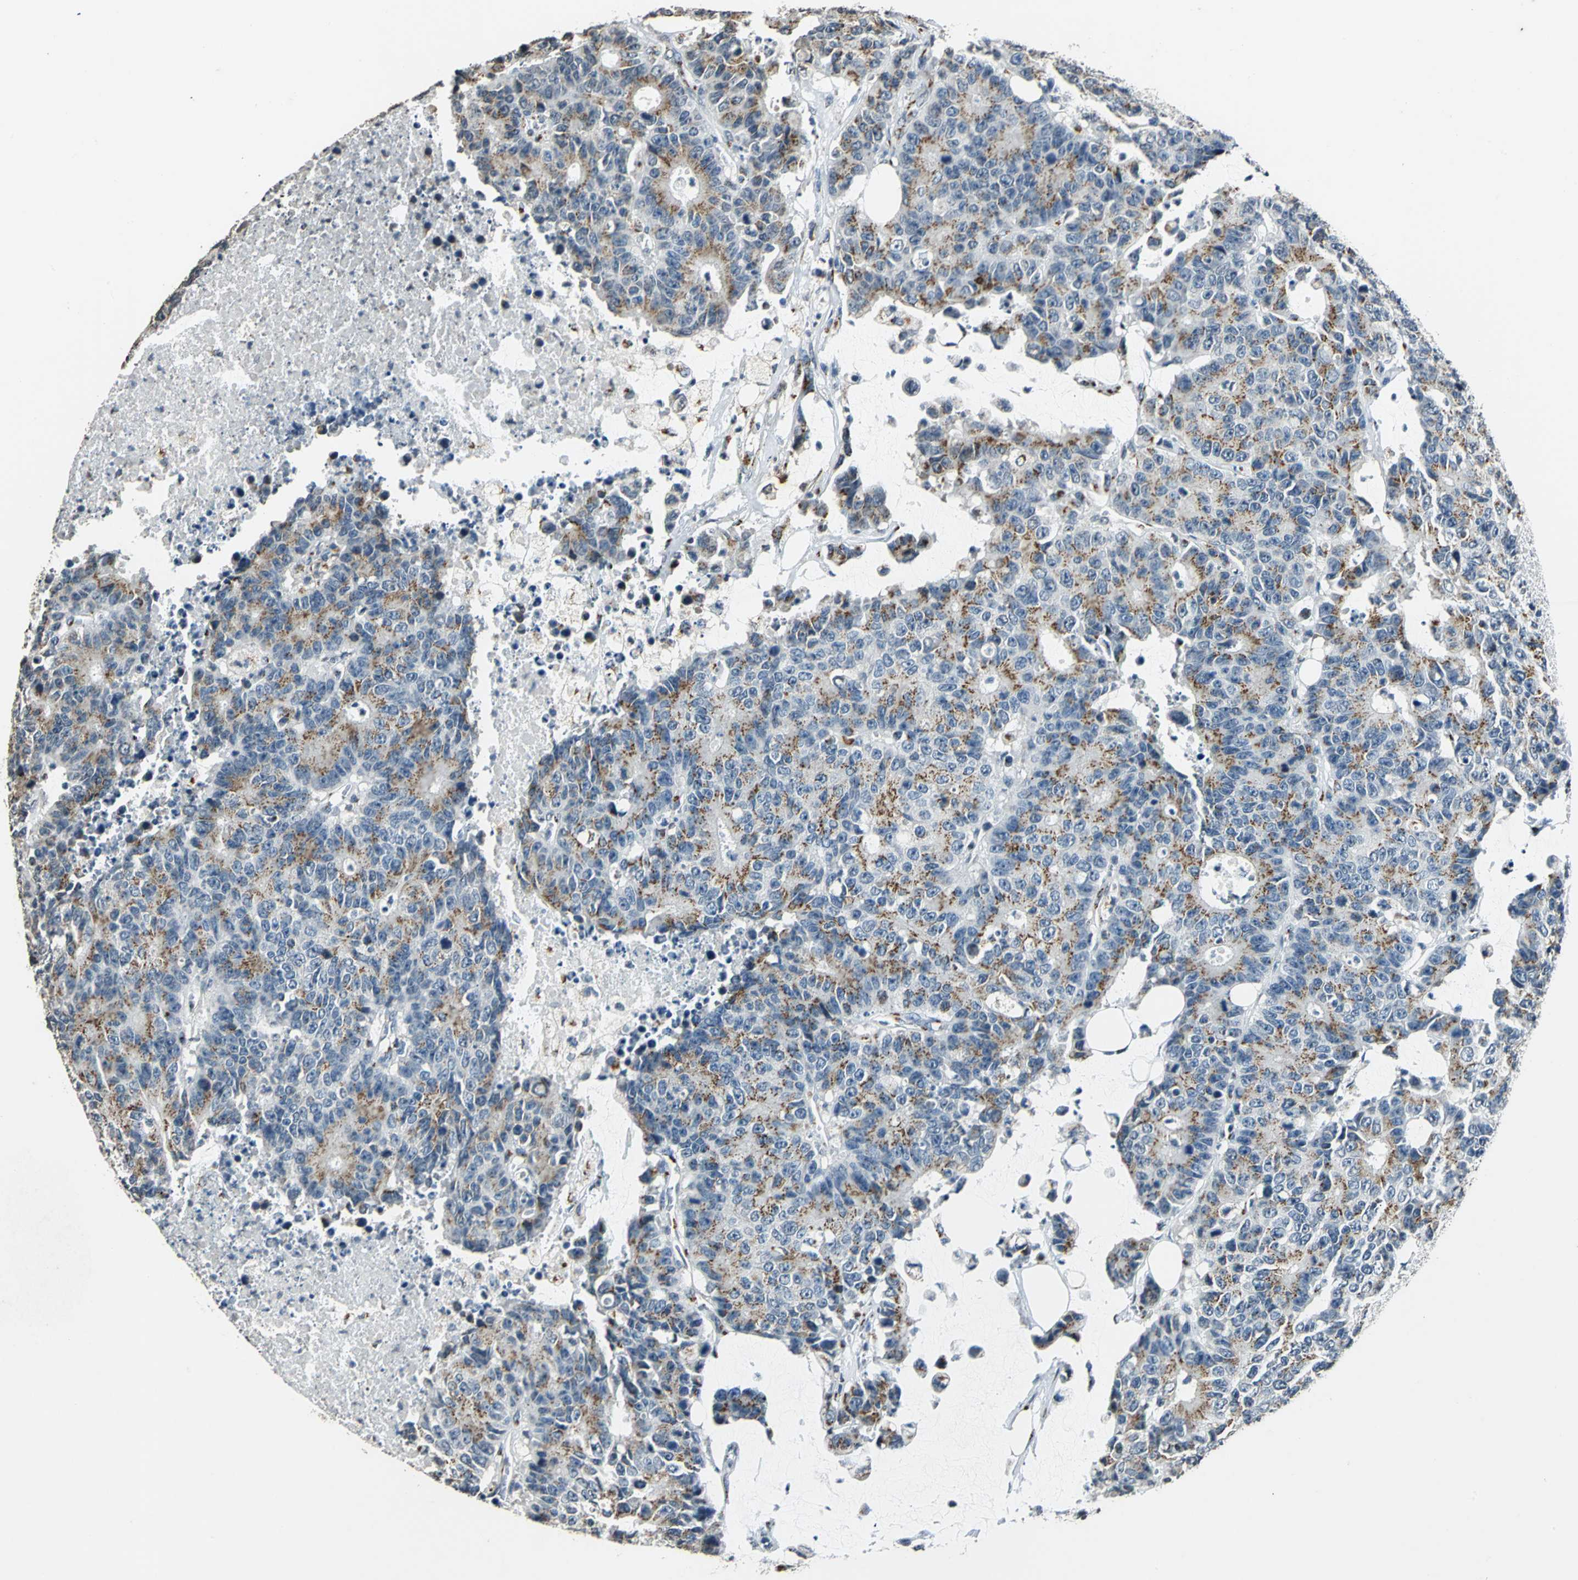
{"staining": {"intensity": "weak", "quantity": "25%-75%", "location": "cytoplasmic/membranous"}, "tissue": "colorectal cancer", "cell_type": "Tumor cells", "image_type": "cancer", "snomed": [{"axis": "morphology", "description": "Adenocarcinoma, NOS"}, {"axis": "topography", "description": "Colon"}], "caption": "Brown immunohistochemical staining in human colorectal cancer reveals weak cytoplasmic/membranous positivity in approximately 25%-75% of tumor cells.", "gene": "TMEM115", "patient": {"sex": "female", "age": 86}}